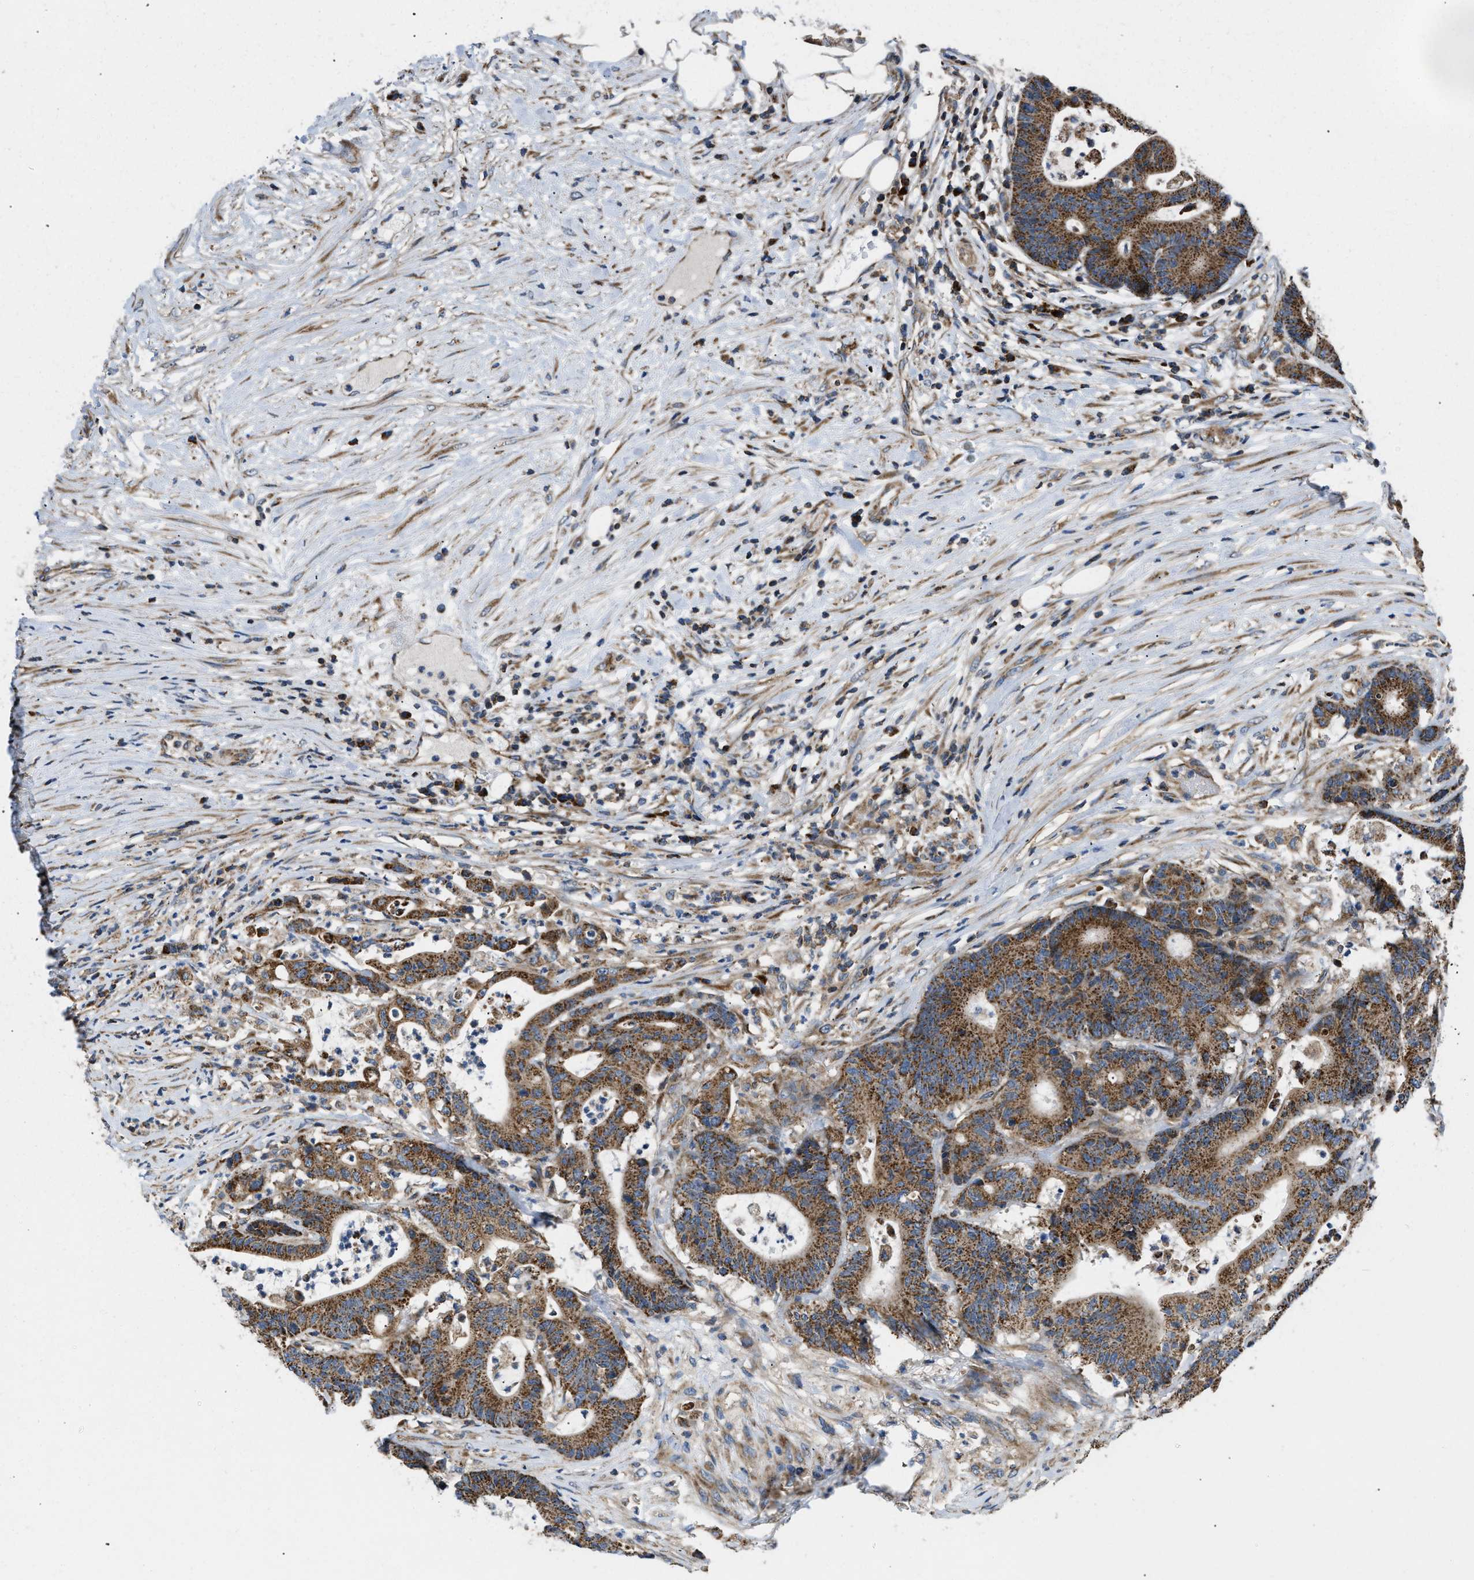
{"staining": {"intensity": "strong", "quantity": ">75%", "location": "cytoplasmic/membranous"}, "tissue": "colorectal cancer", "cell_type": "Tumor cells", "image_type": "cancer", "snomed": [{"axis": "morphology", "description": "Adenocarcinoma, NOS"}, {"axis": "topography", "description": "Colon"}], "caption": "Adenocarcinoma (colorectal) tissue reveals strong cytoplasmic/membranous staining in approximately >75% of tumor cells, visualized by immunohistochemistry. The staining is performed using DAB brown chromogen to label protein expression. The nuclei are counter-stained blue using hematoxylin.", "gene": "OPTN", "patient": {"sex": "female", "age": 84}}